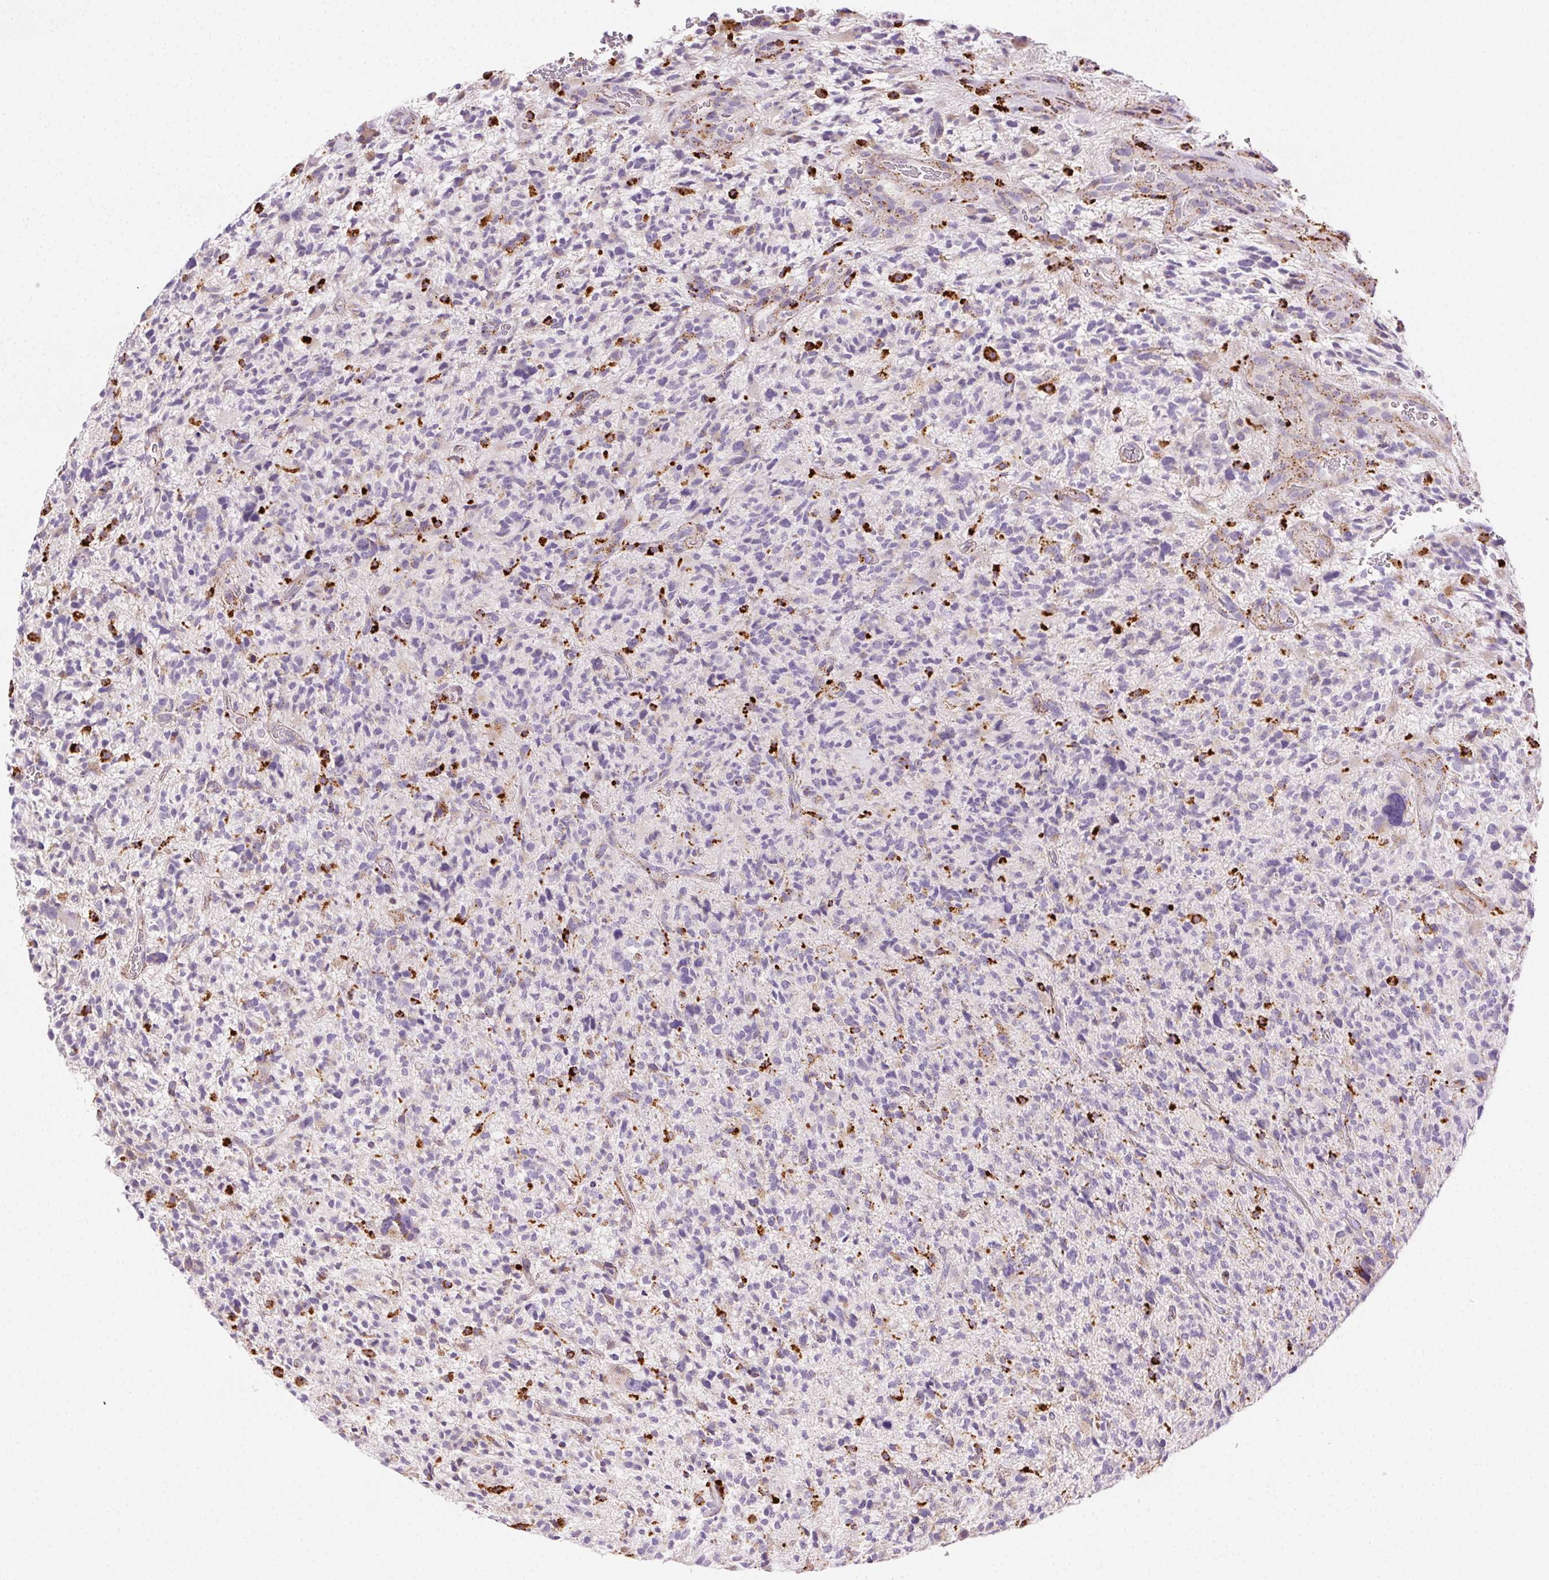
{"staining": {"intensity": "negative", "quantity": "none", "location": "none"}, "tissue": "glioma", "cell_type": "Tumor cells", "image_type": "cancer", "snomed": [{"axis": "morphology", "description": "Glioma, malignant, High grade"}, {"axis": "topography", "description": "Brain"}], "caption": "IHC of human malignant glioma (high-grade) displays no staining in tumor cells.", "gene": "SCPEP1", "patient": {"sex": "female", "age": 71}}